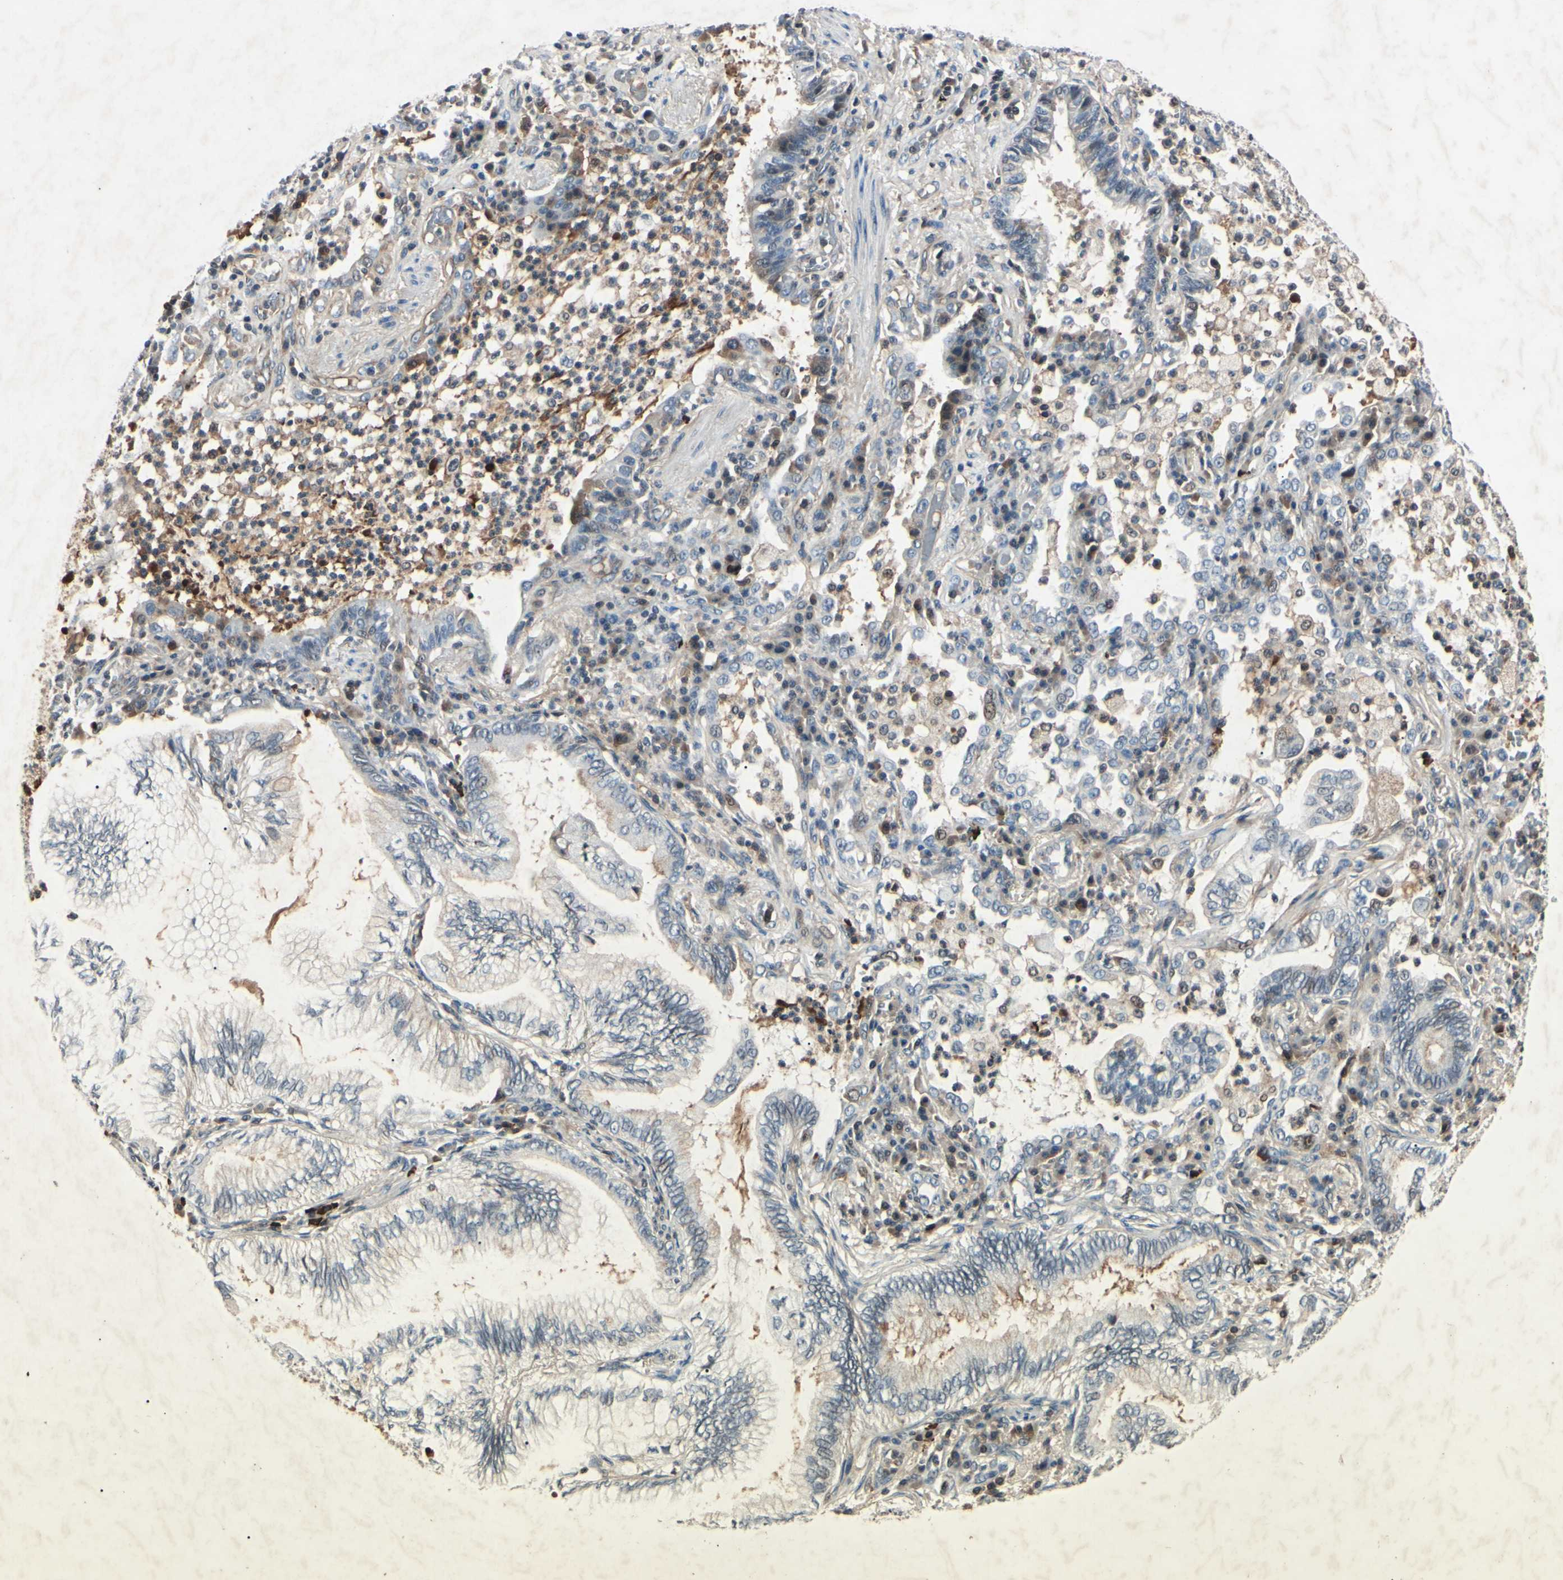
{"staining": {"intensity": "moderate", "quantity": "<25%", "location": "cytoplasmic/membranous"}, "tissue": "lung cancer", "cell_type": "Tumor cells", "image_type": "cancer", "snomed": [{"axis": "morphology", "description": "Normal tissue, NOS"}, {"axis": "morphology", "description": "Adenocarcinoma, NOS"}, {"axis": "topography", "description": "Bronchus"}, {"axis": "topography", "description": "Lung"}], "caption": "This is an image of immunohistochemistry staining of adenocarcinoma (lung), which shows moderate staining in the cytoplasmic/membranous of tumor cells.", "gene": "AEBP1", "patient": {"sex": "female", "age": 70}}